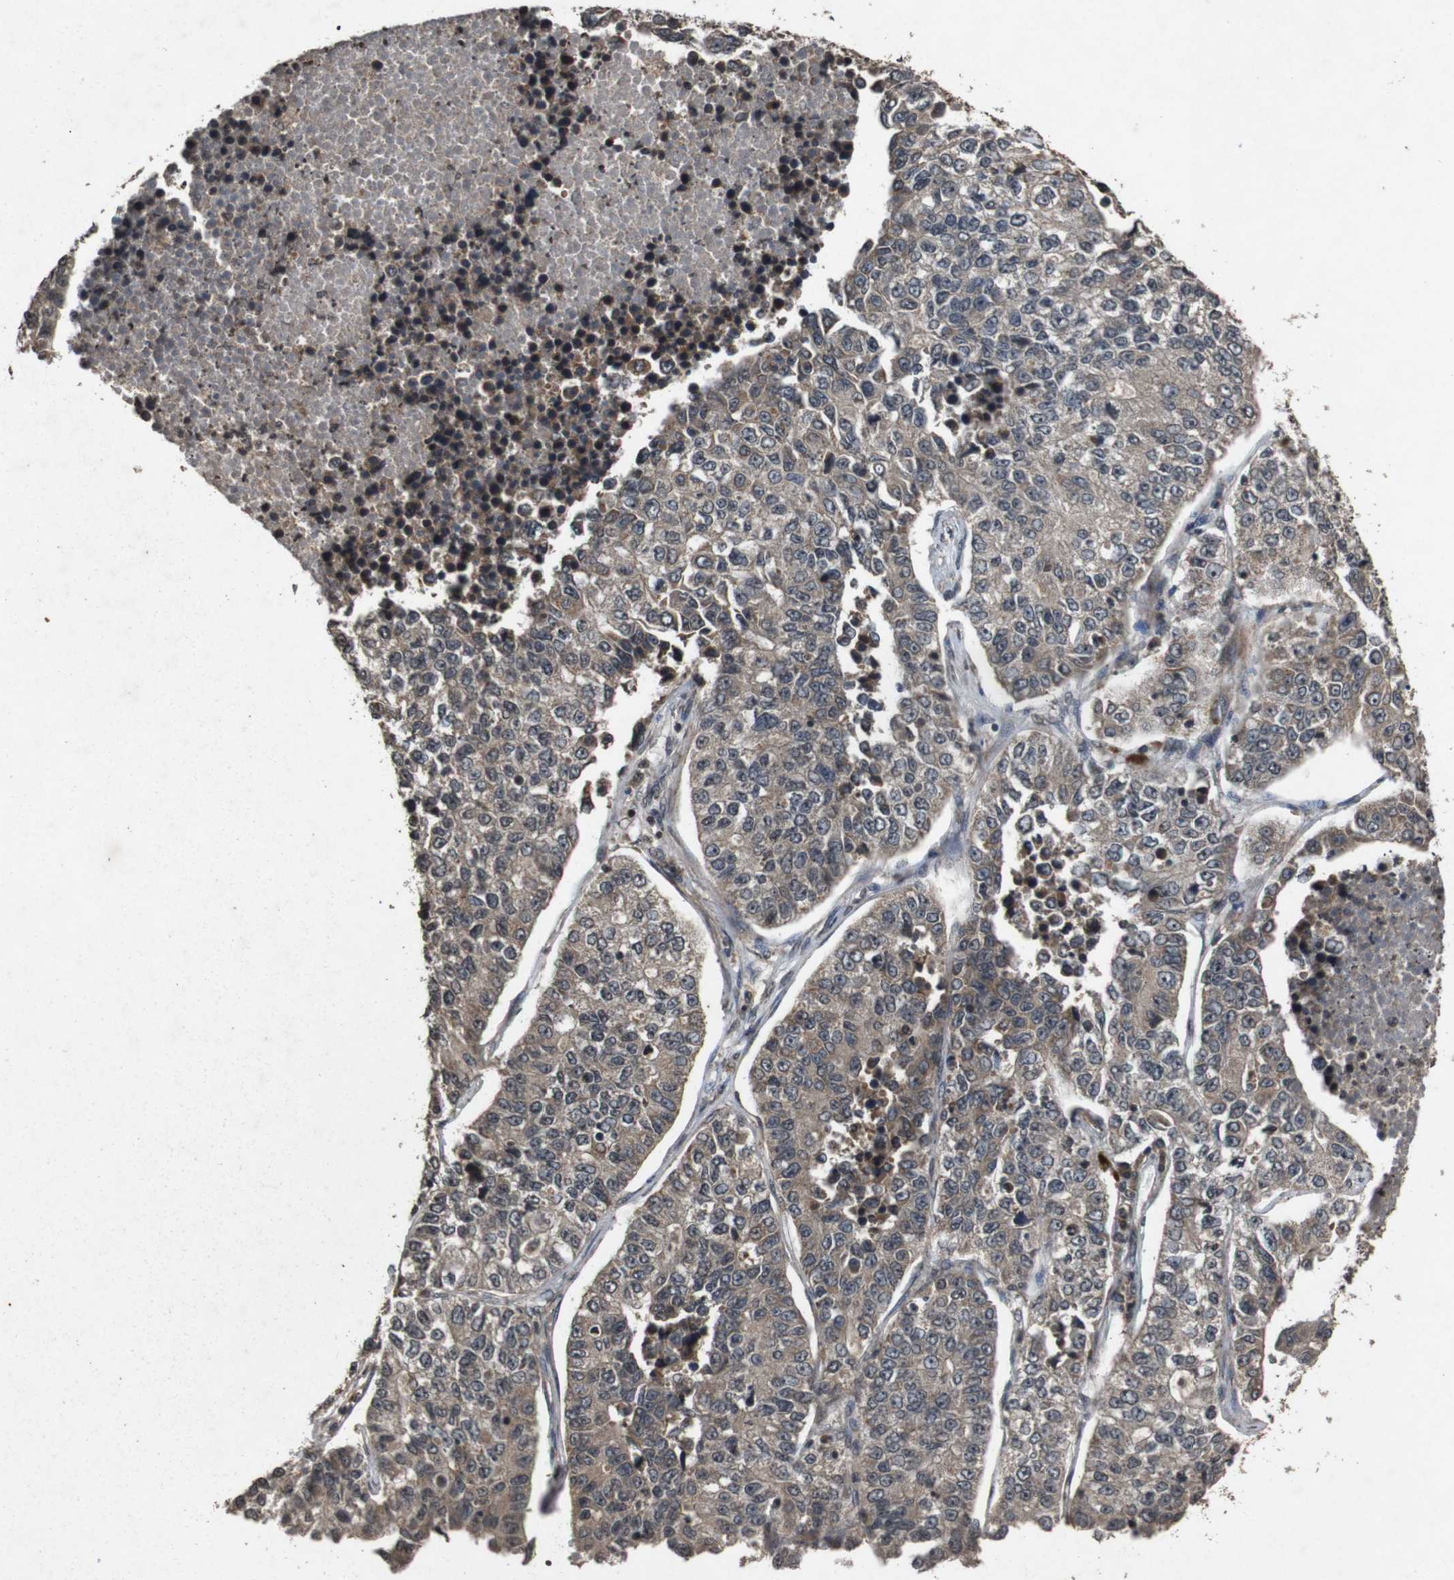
{"staining": {"intensity": "weak", "quantity": ">75%", "location": "cytoplasmic/membranous"}, "tissue": "lung cancer", "cell_type": "Tumor cells", "image_type": "cancer", "snomed": [{"axis": "morphology", "description": "Adenocarcinoma, NOS"}, {"axis": "topography", "description": "Lung"}], "caption": "Tumor cells exhibit low levels of weak cytoplasmic/membranous positivity in approximately >75% of cells in human lung cancer. The staining is performed using DAB brown chromogen to label protein expression. The nuclei are counter-stained blue using hematoxylin.", "gene": "SORL1", "patient": {"sex": "male", "age": 49}}